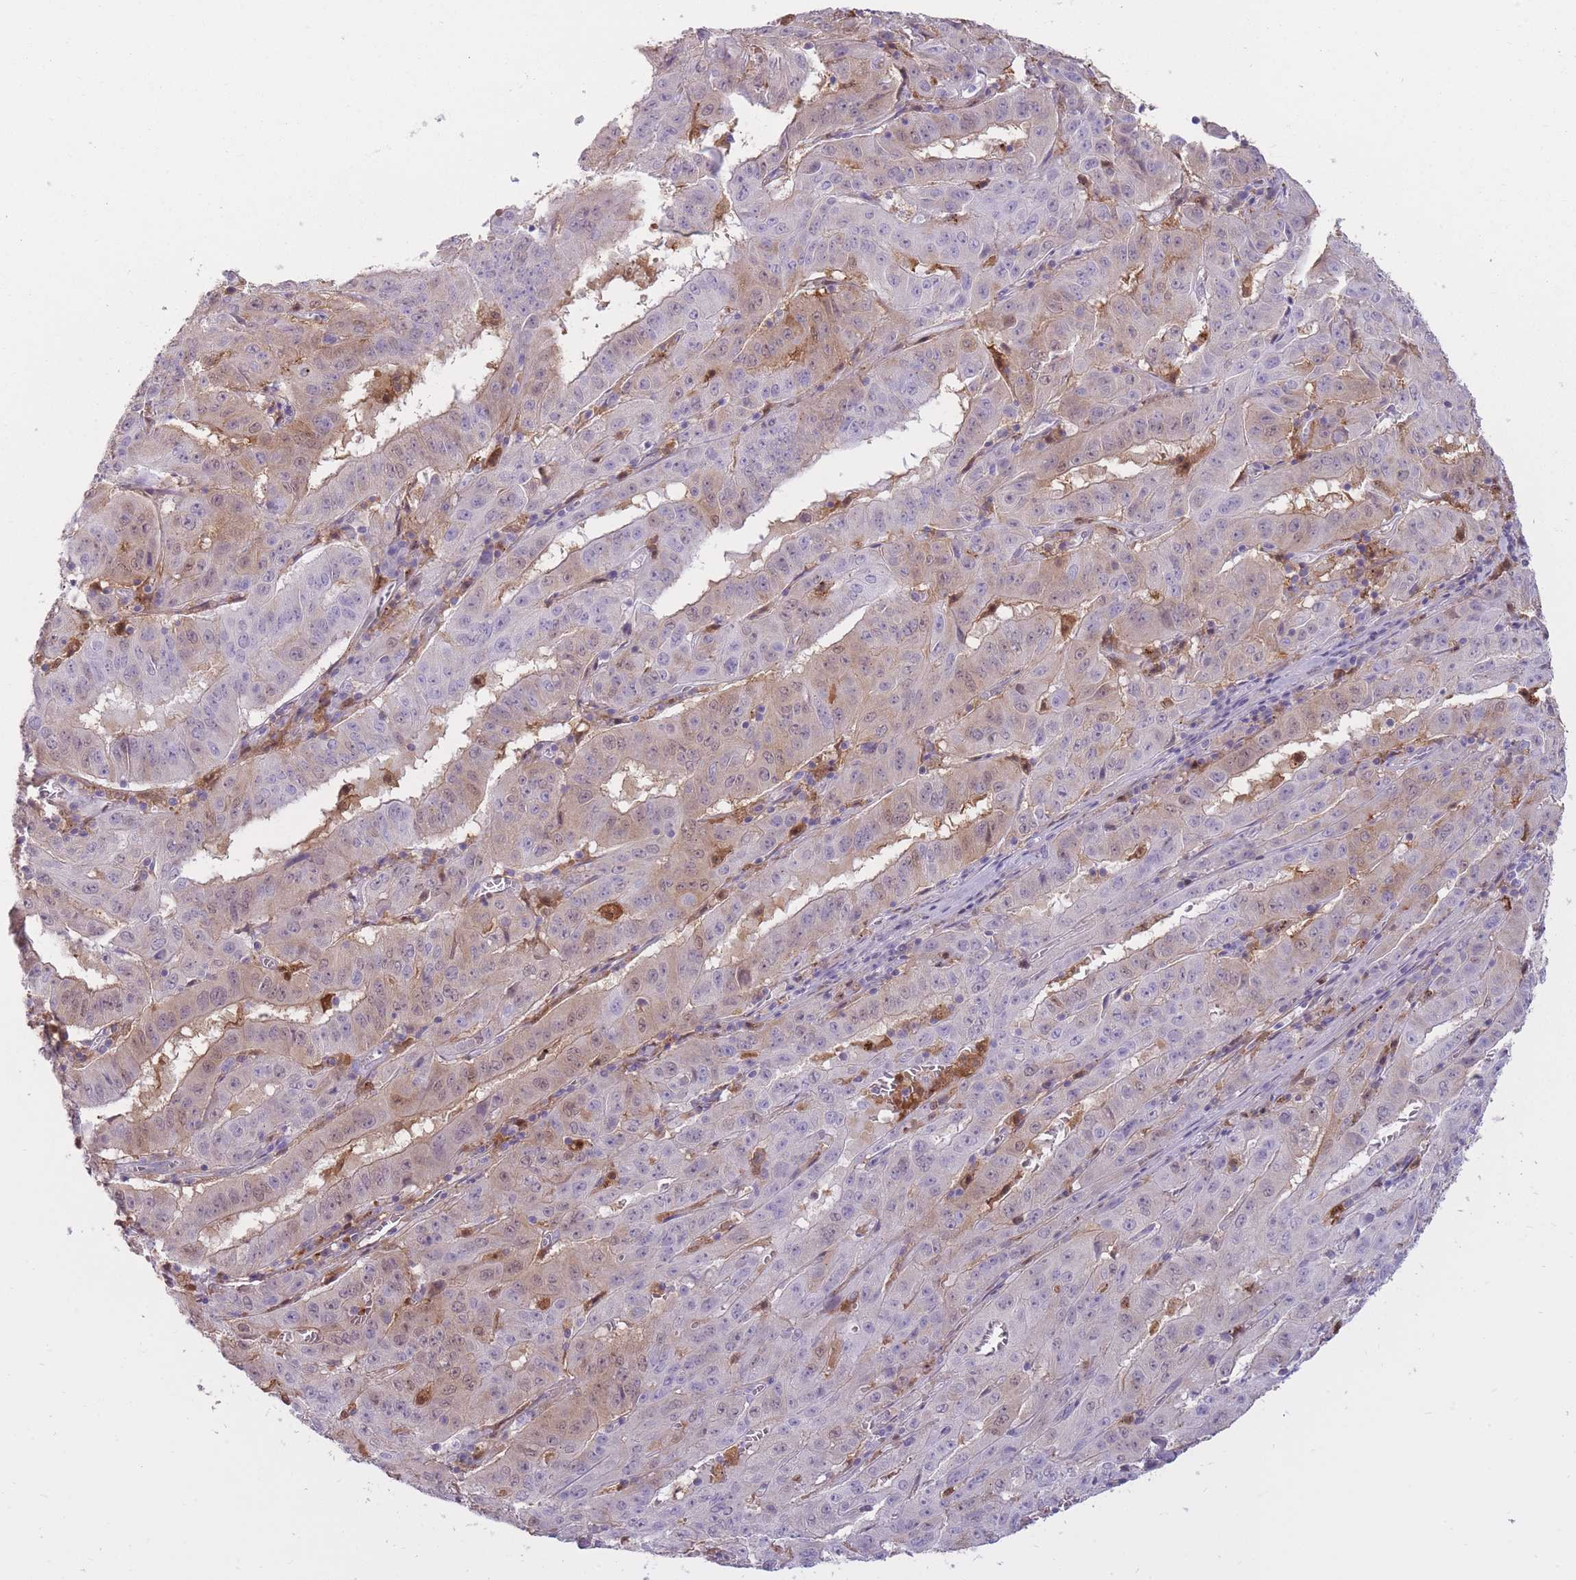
{"staining": {"intensity": "weak", "quantity": "25%-75%", "location": "cytoplasmic/membranous,nuclear"}, "tissue": "pancreatic cancer", "cell_type": "Tumor cells", "image_type": "cancer", "snomed": [{"axis": "morphology", "description": "Adenocarcinoma, NOS"}, {"axis": "topography", "description": "Pancreas"}], "caption": "Pancreatic cancer (adenocarcinoma) stained for a protein (brown) reveals weak cytoplasmic/membranous and nuclear positive staining in approximately 25%-75% of tumor cells.", "gene": "LGALS9", "patient": {"sex": "male", "age": 63}}